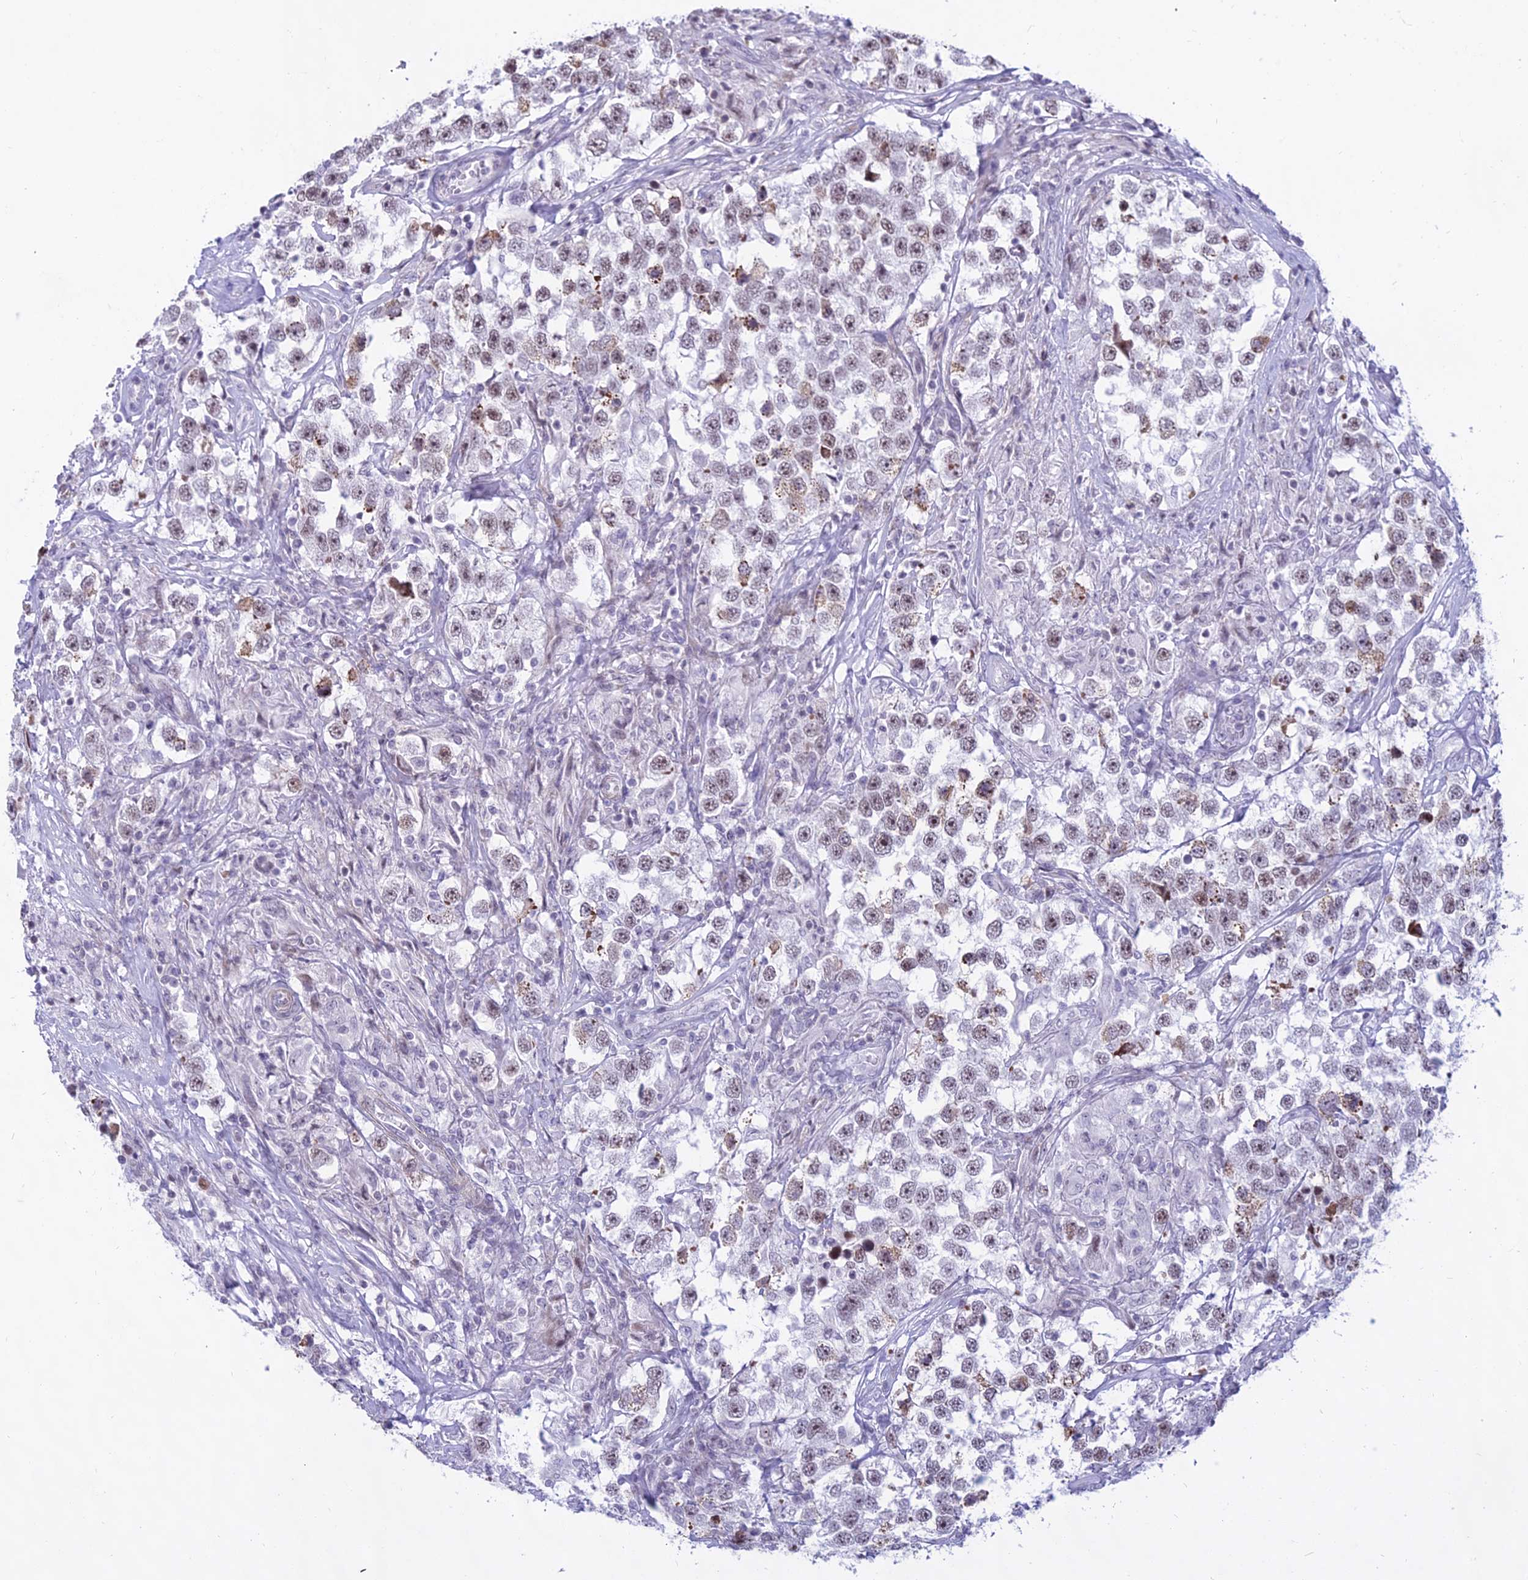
{"staining": {"intensity": "moderate", "quantity": "25%-75%", "location": "nuclear"}, "tissue": "testis cancer", "cell_type": "Tumor cells", "image_type": "cancer", "snomed": [{"axis": "morphology", "description": "Seminoma, NOS"}, {"axis": "topography", "description": "Testis"}], "caption": "Testis seminoma was stained to show a protein in brown. There is medium levels of moderate nuclear positivity in approximately 25%-75% of tumor cells. (DAB (3,3'-diaminobenzidine) = brown stain, brightfield microscopy at high magnification).", "gene": "KRR1", "patient": {"sex": "male", "age": 46}}